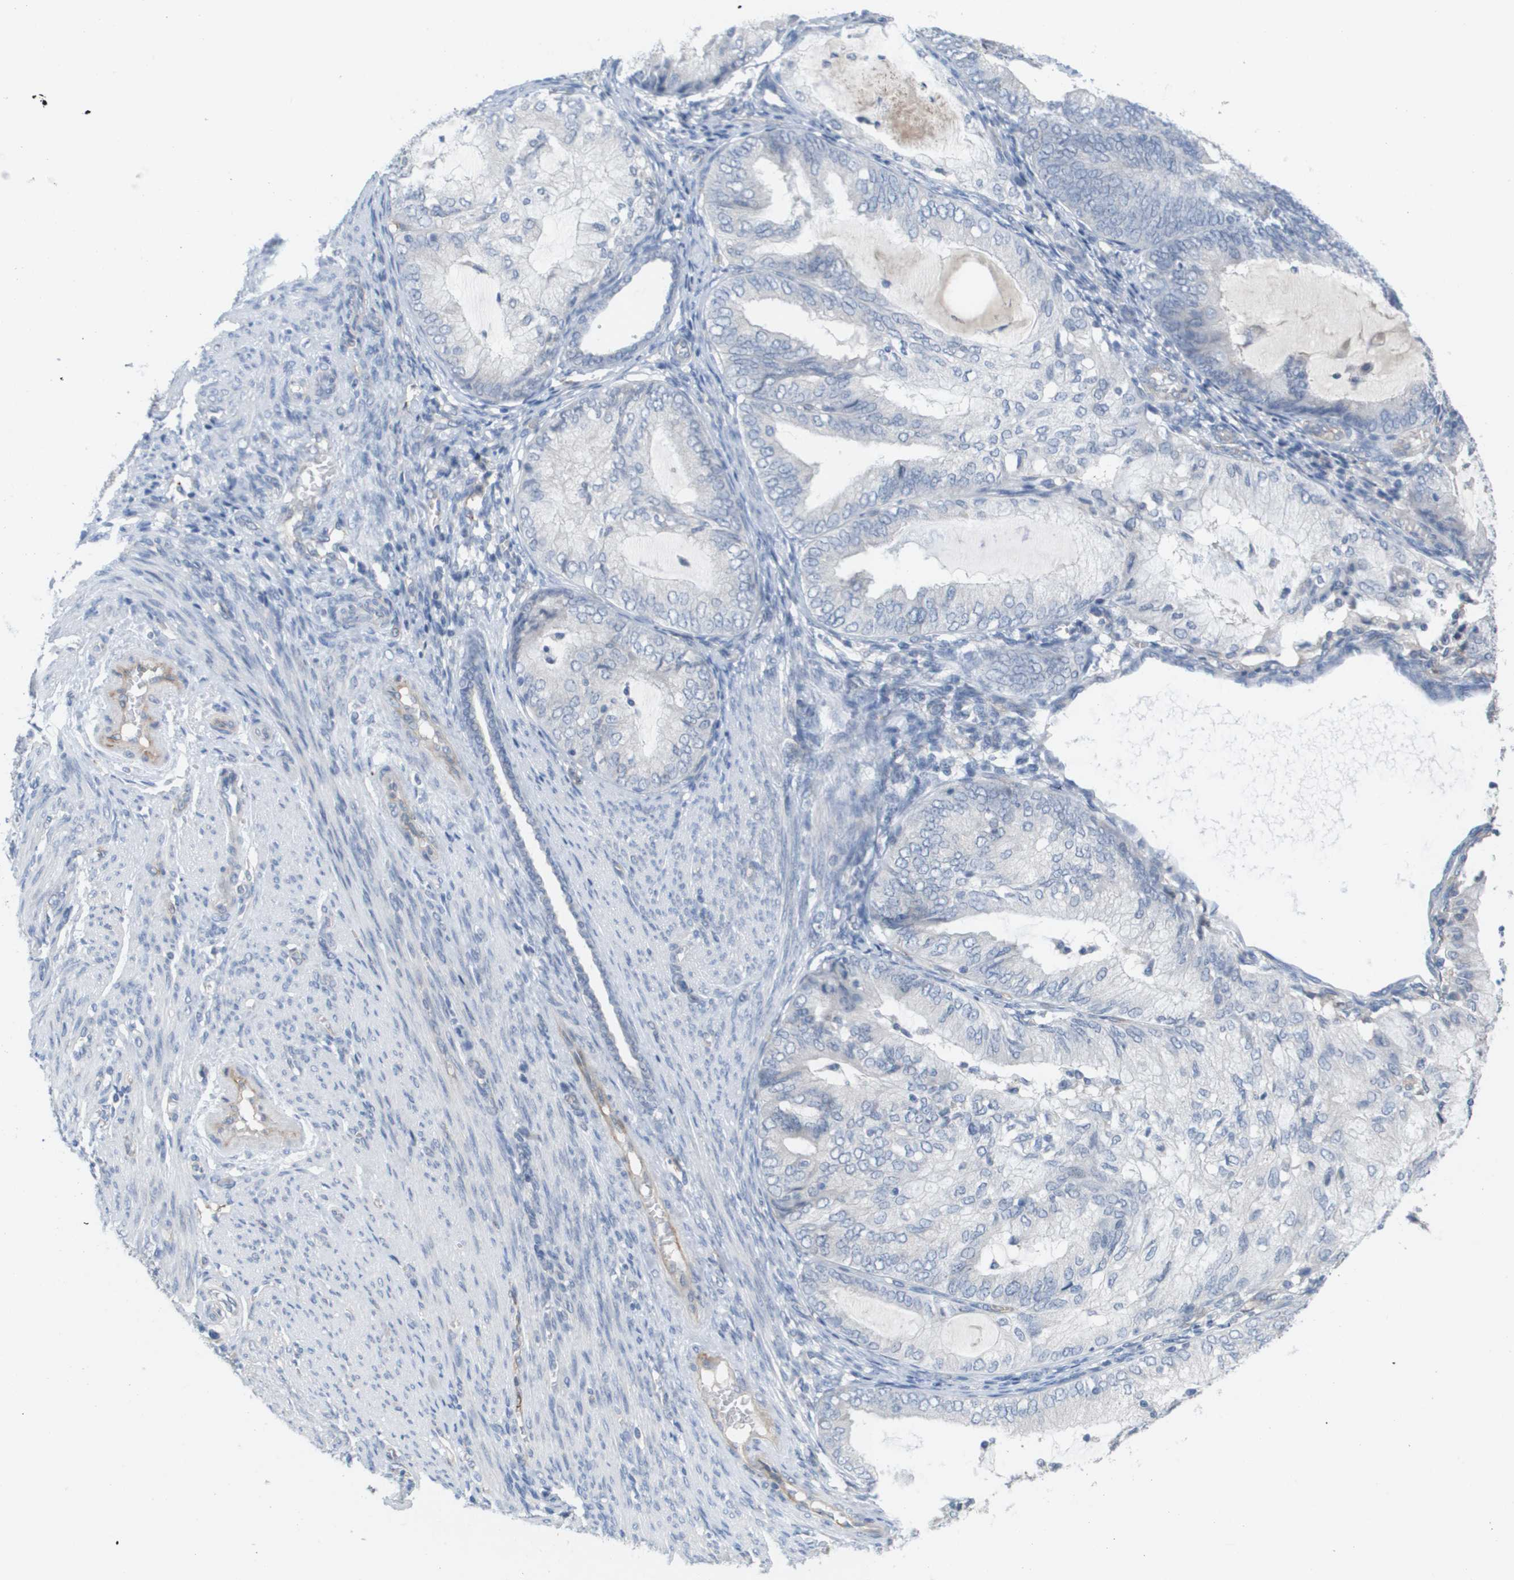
{"staining": {"intensity": "negative", "quantity": "none", "location": "none"}, "tissue": "endometrial cancer", "cell_type": "Tumor cells", "image_type": "cancer", "snomed": [{"axis": "morphology", "description": "Adenocarcinoma, NOS"}, {"axis": "topography", "description": "Endometrium"}], "caption": "Endometrial cancer (adenocarcinoma) was stained to show a protein in brown. There is no significant expression in tumor cells.", "gene": "ANGPT2", "patient": {"sex": "female", "age": 81}}